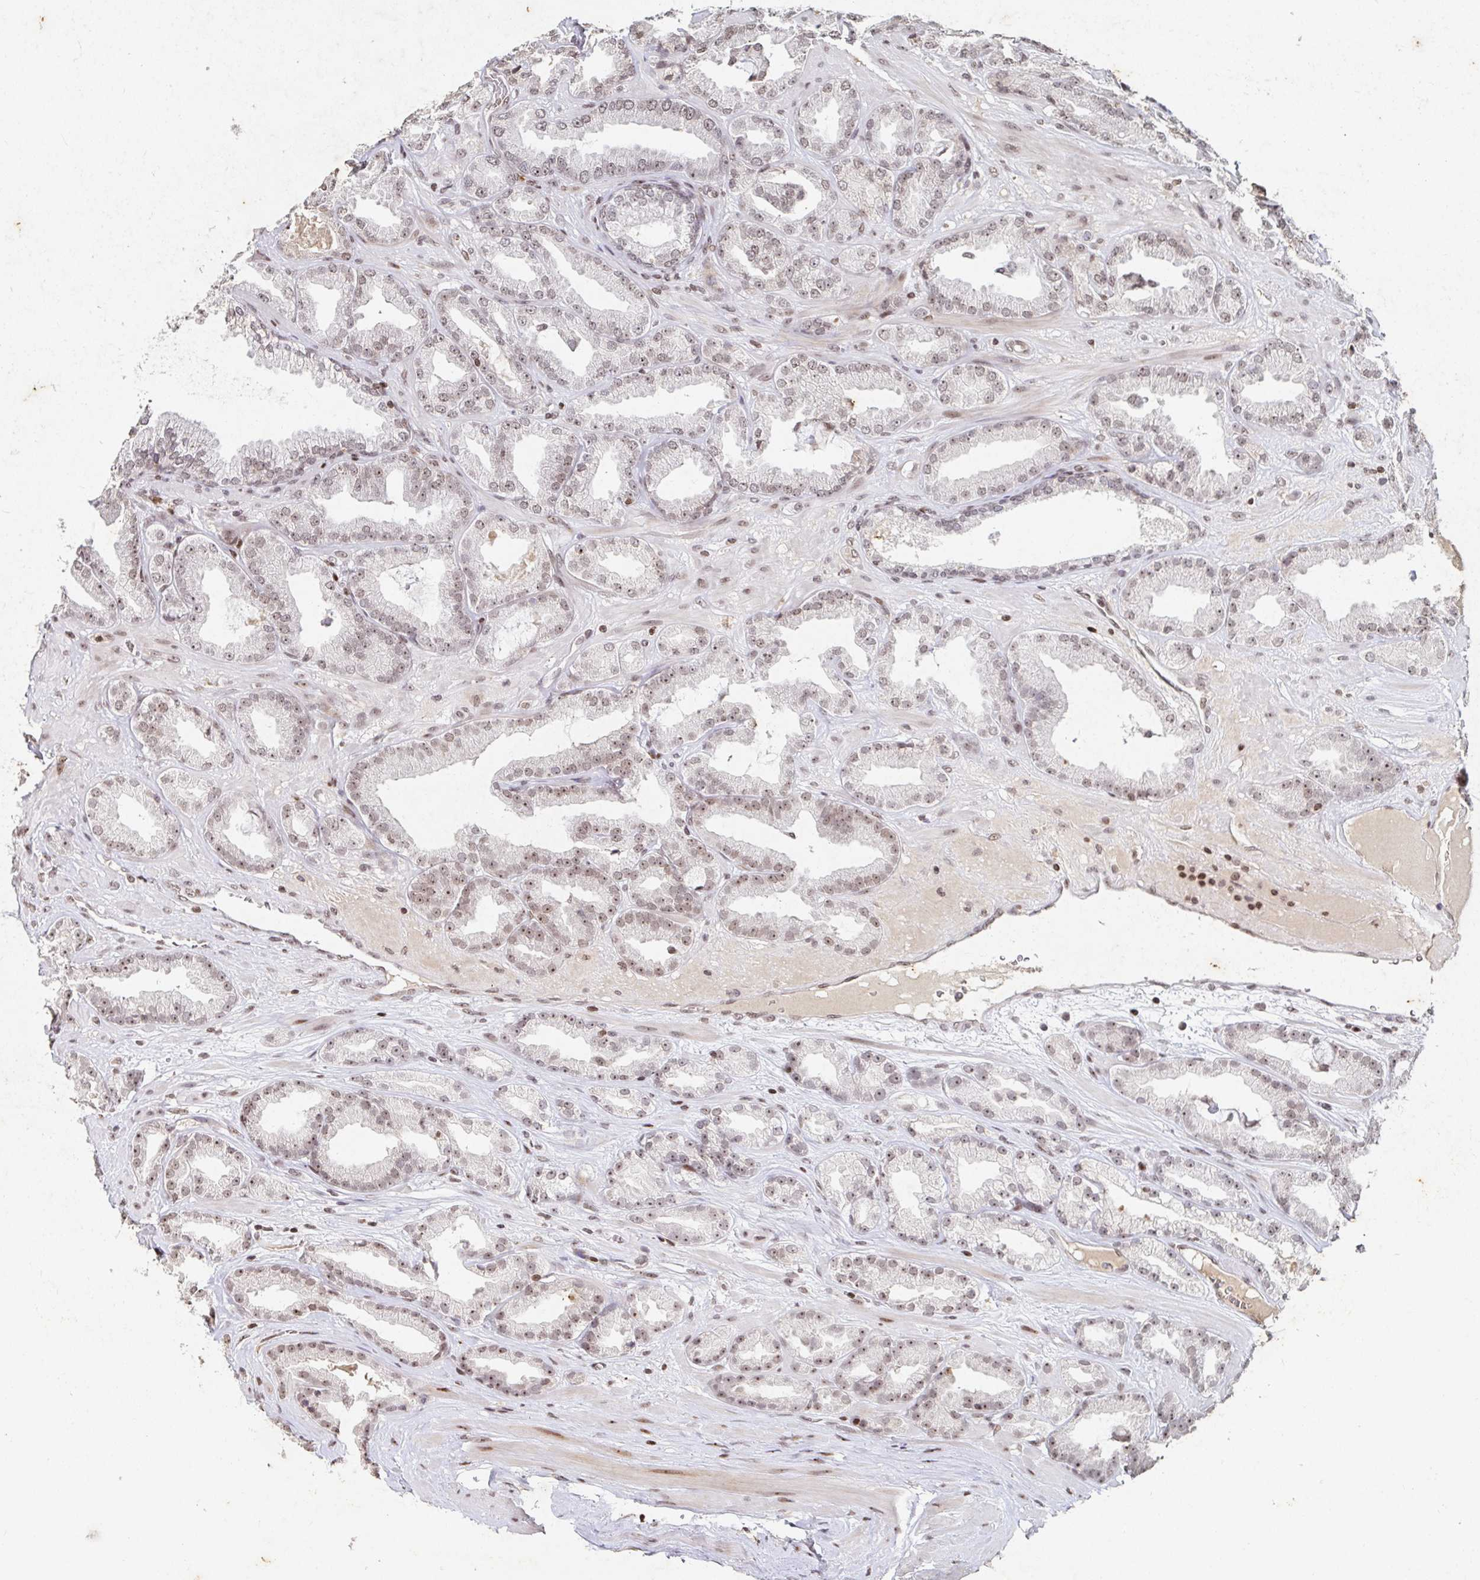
{"staining": {"intensity": "weak", "quantity": ">75%", "location": "nuclear"}, "tissue": "prostate cancer", "cell_type": "Tumor cells", "image_type": "cancer", "snomed": [{"axis": "morphology", "description": "Adenocarcinoma, Low grade"}, {"axis": "topography", "description": "Prostate"}], "caption": "Protein expression analysis of adenocarcinoma (low-grade) (prostate) demonstrates weak nuclear positivity in about >75% of tumor cells. Nuclei are stained in blue.", "gene": "C19orf53", "patient": {"sex": "male", "age": 61}}